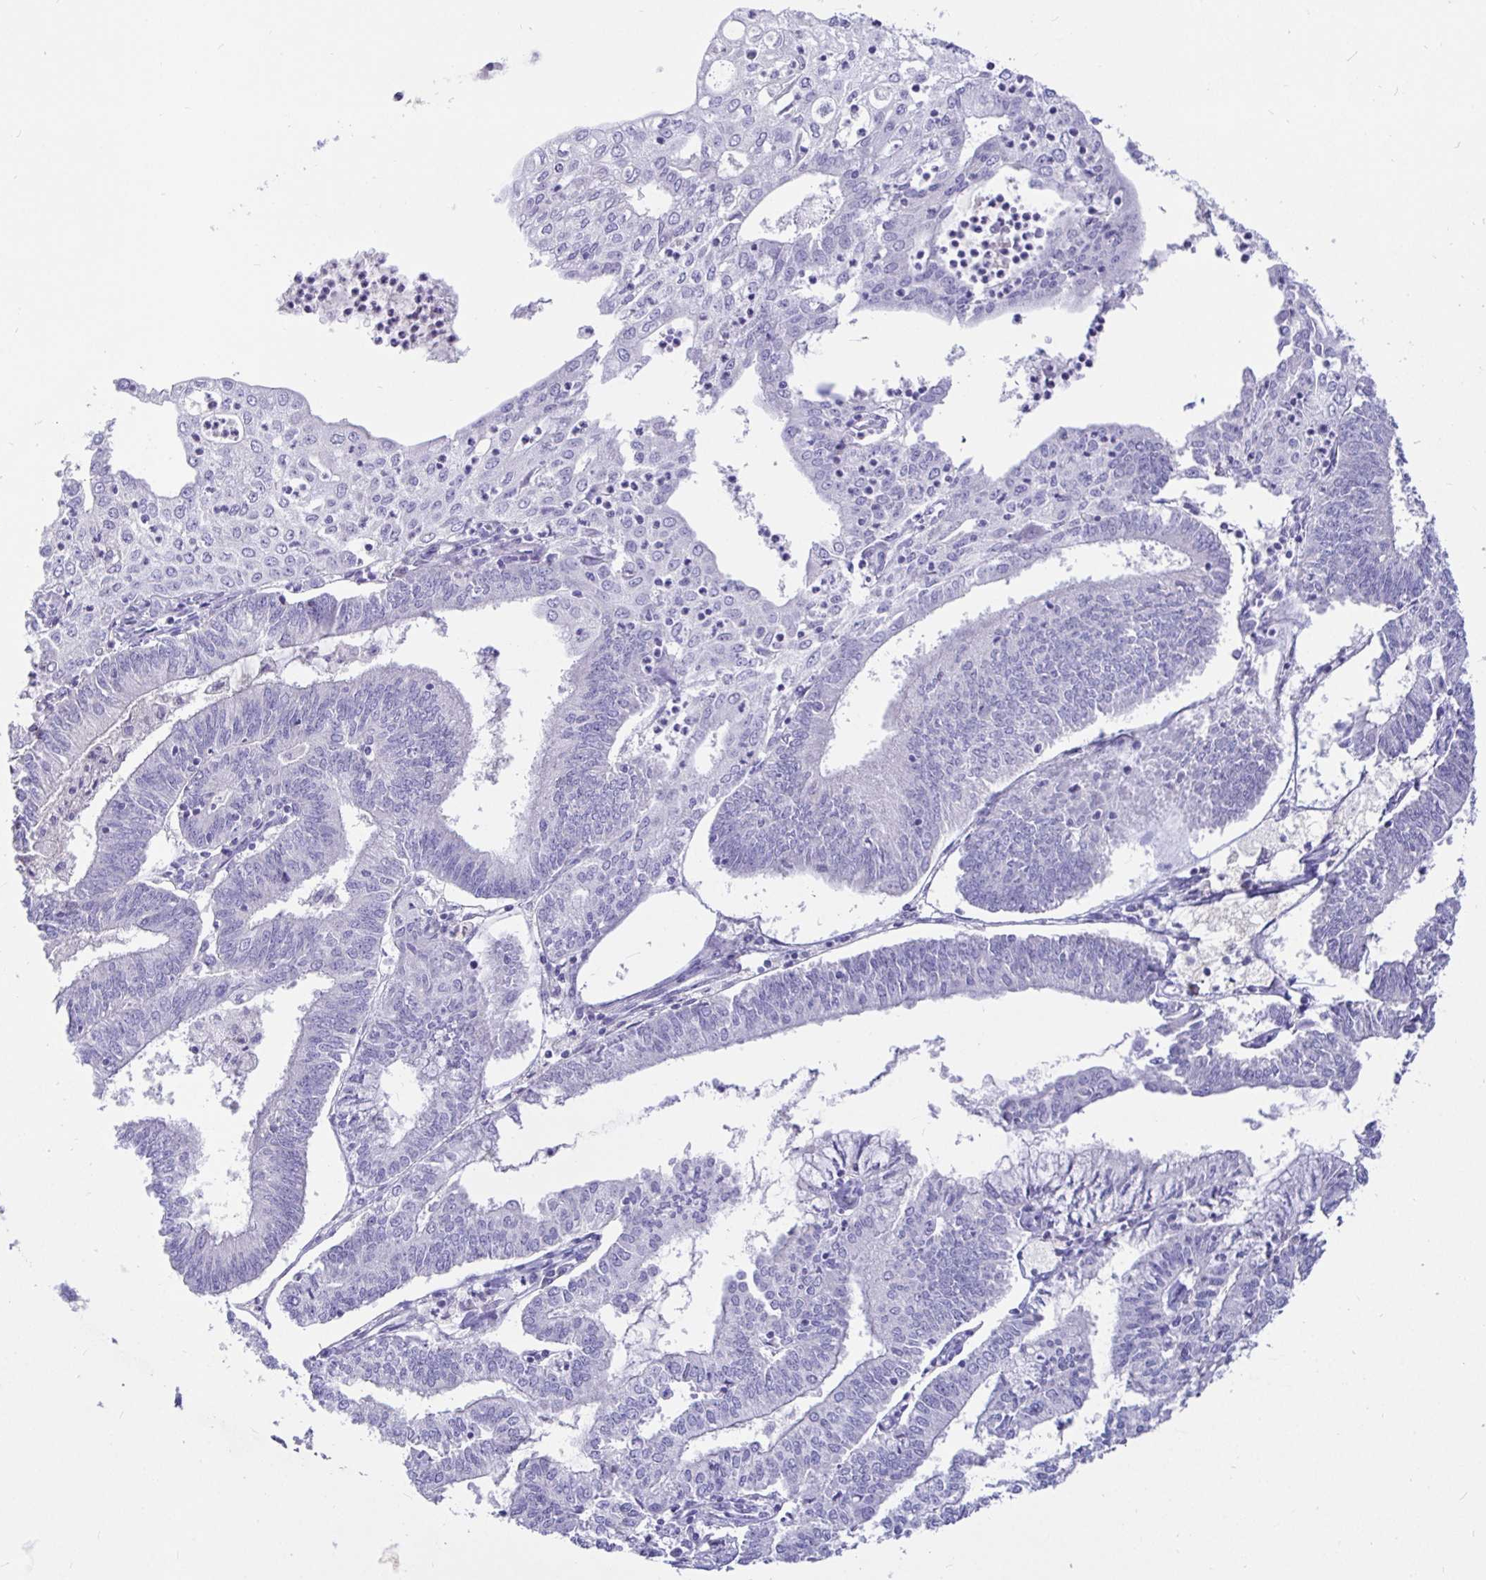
{"staining": {"intensity": "negative", "quantity": "none", "location": "none"}, "tissue": "endometrial cancer", "cell_type": "Tumor cells", "image_type": "cancer", "snomed": [{"axis": "morphology", "description": "Adenocarcinoma, NOS"}, {"axis": "topography", "description": "Endometrium"}], "caption": "The histopathology image reveals no significant staining in tumor cells of adenocarcinoma (endometrial).", "gene": "TPTE", "patient": {"sex": "female", "age": 61}}